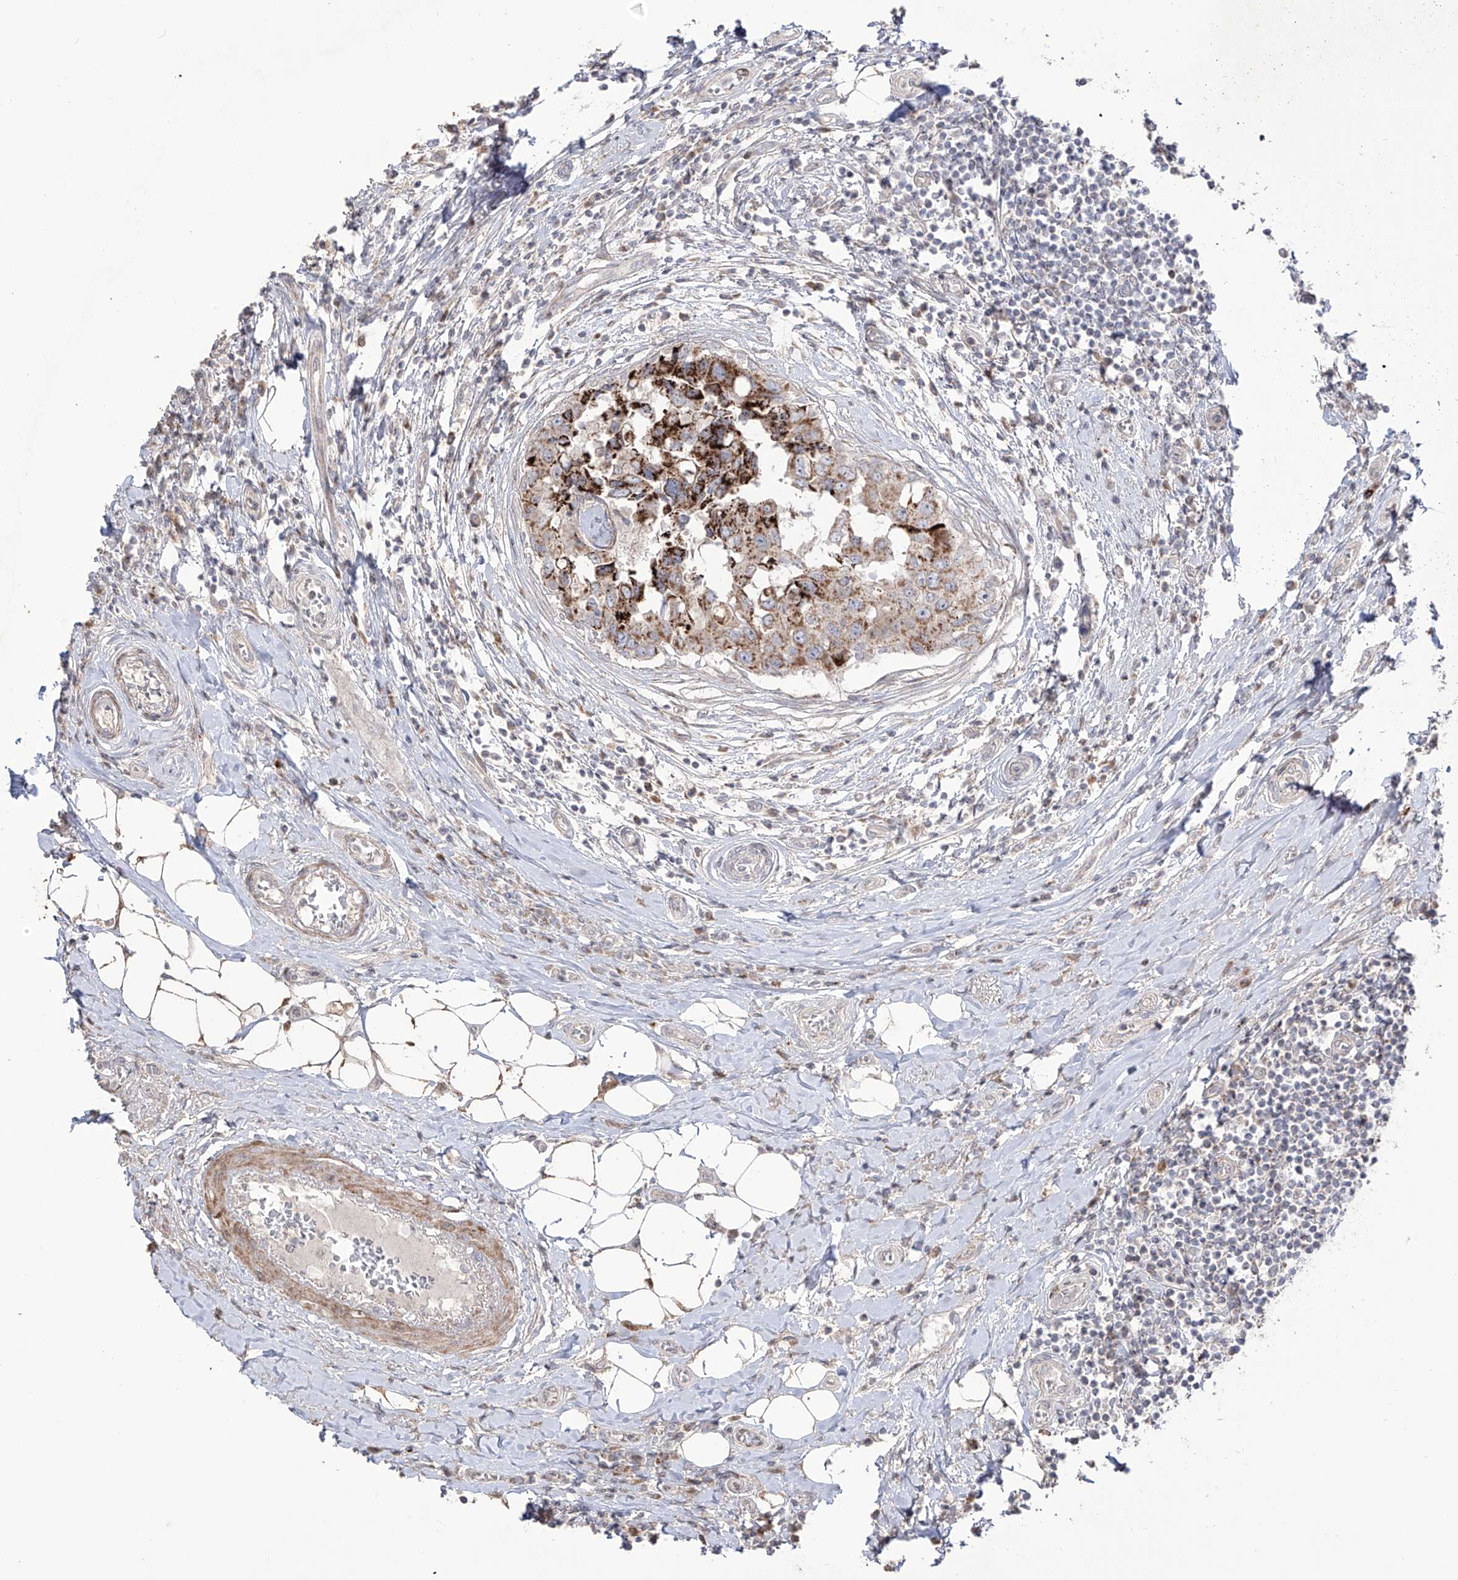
{"staining": {"intensity": "strong", "quantity": "25%-75%", "location": "cytoplasmic/membranous"}, "tissue": "breast cancer", "cell_type": "Tumor cells", "image_type": "cancer", "snomed": [{"axis": "morphology", "description": "Duct carcinoma"}, {"axis": "topography", "description": "Breast"}], "caption": "Immunohistochemistry (IHC) staining of breast cancer (invasive ductal carcinoma), which exhibits high levels of strong cytoplasmic/membranous positivity in approximately 25%-75% of tumor cells indicating strong cytoplasmic/membranous protein expression. The staining was performed using DAB (brown) for protein detection and nuclei were counterstained in hematoxylin (blue).", "gene": "YKT6", "patient": {"sex": "female", "age": 27}}